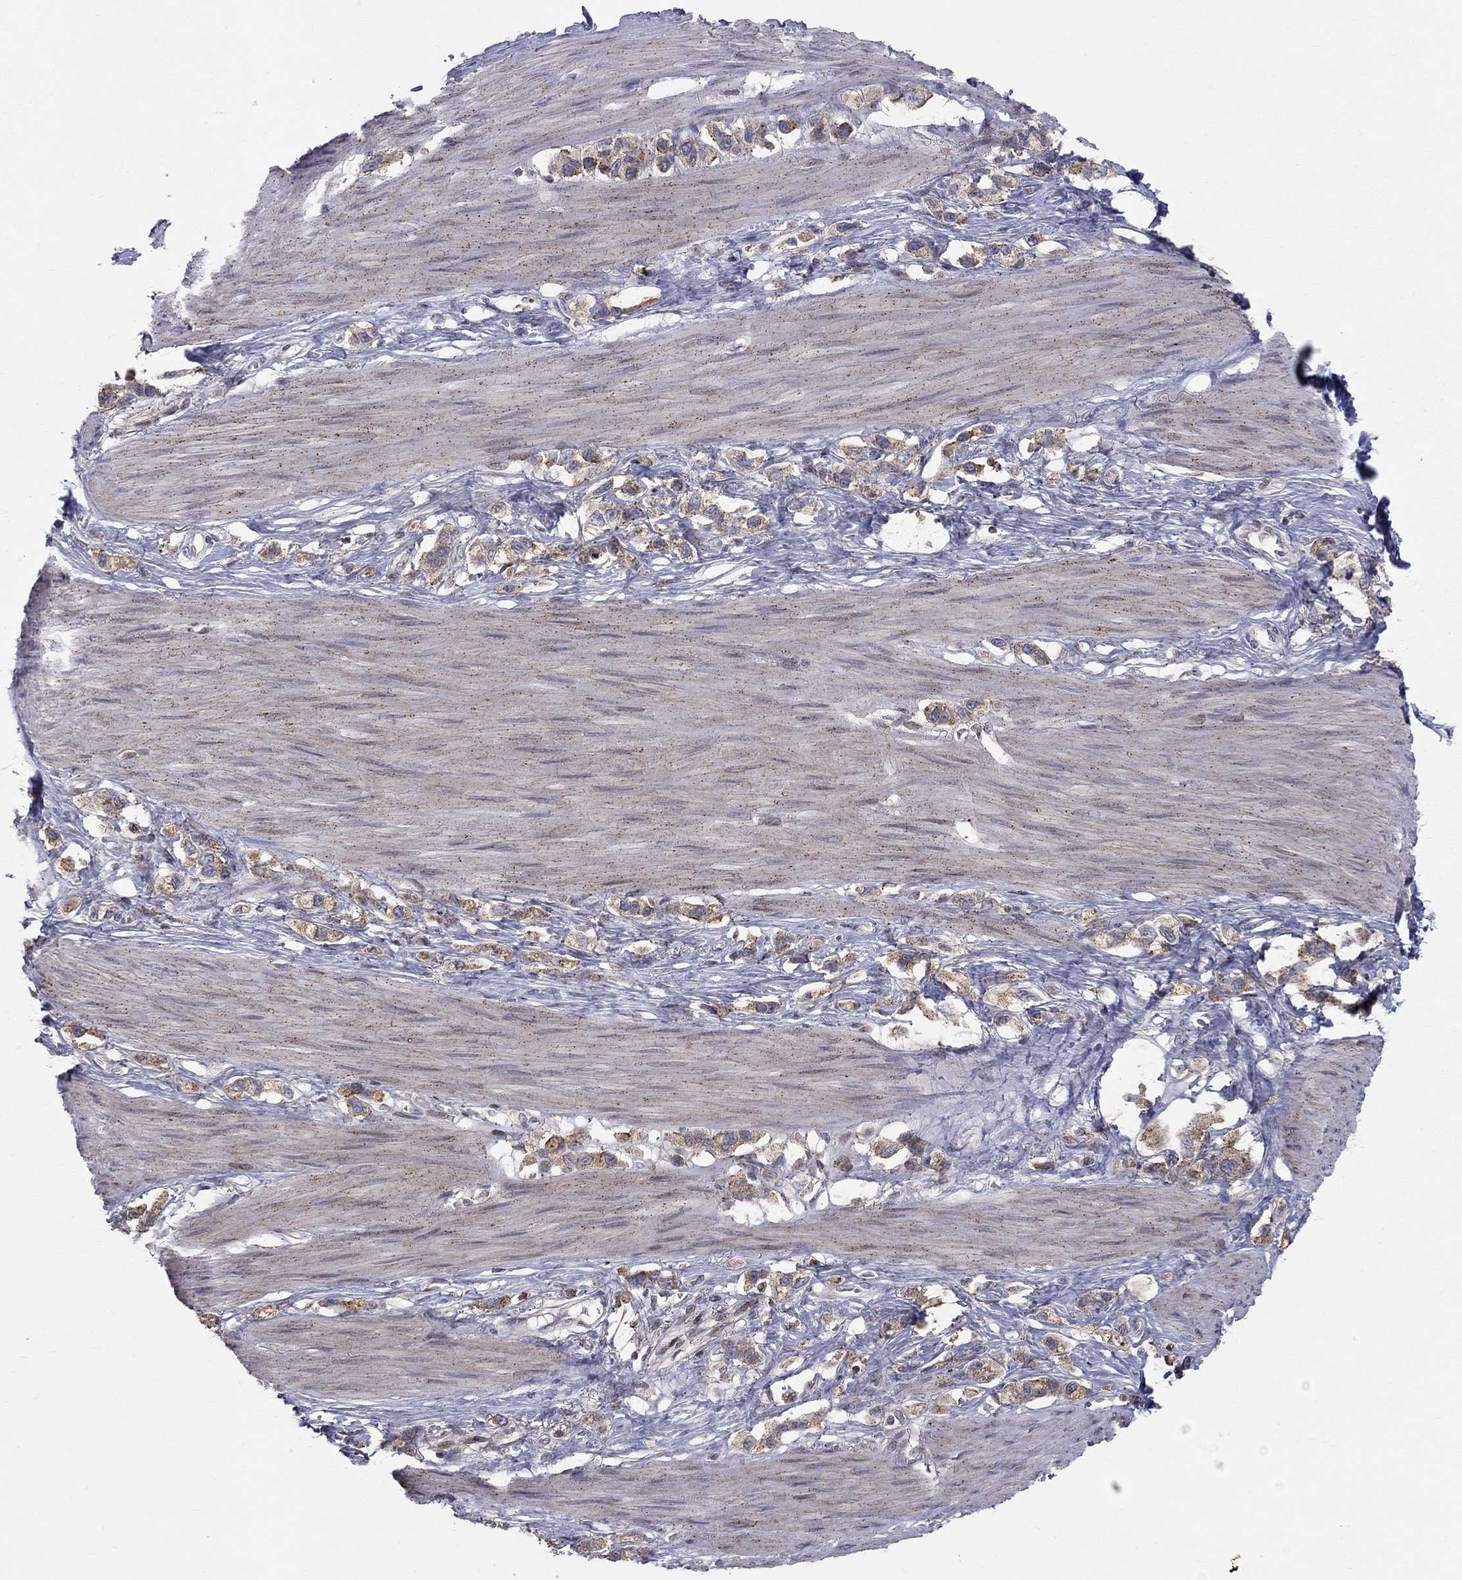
{"staining": {"intensity": "moderate", "quantity": "25%-75%", "location": "cytoplasmic/membranous"}, "tissue": "stomach cancer", "cell_type": "Tumor cells", "image_type": "cancer", "snomed": [{"axis": "morphology", "description": "Normal tissue, NOS"}, {"axis": "morphology", "description": "Adenocarcinoma, NOS"}, {"axis": "morphology", "description": "Adenocarcinoma, High grade"}, {"axis": "topography", "description": "Stomach, upper"}, {"axis": "topography", "description": "Stomach"}], "caption": "Immunohistochemical staining of human stomach adenocarcinoma shows medium levels of moderate cytoplasmic/membranous staining in approximately 25%-75% of tumor cells. (brown staining indicates protein expression, while blue staining denotes nuclei).", "gene": "ERN2", "patient": {"sex": "female", "age": 65}}